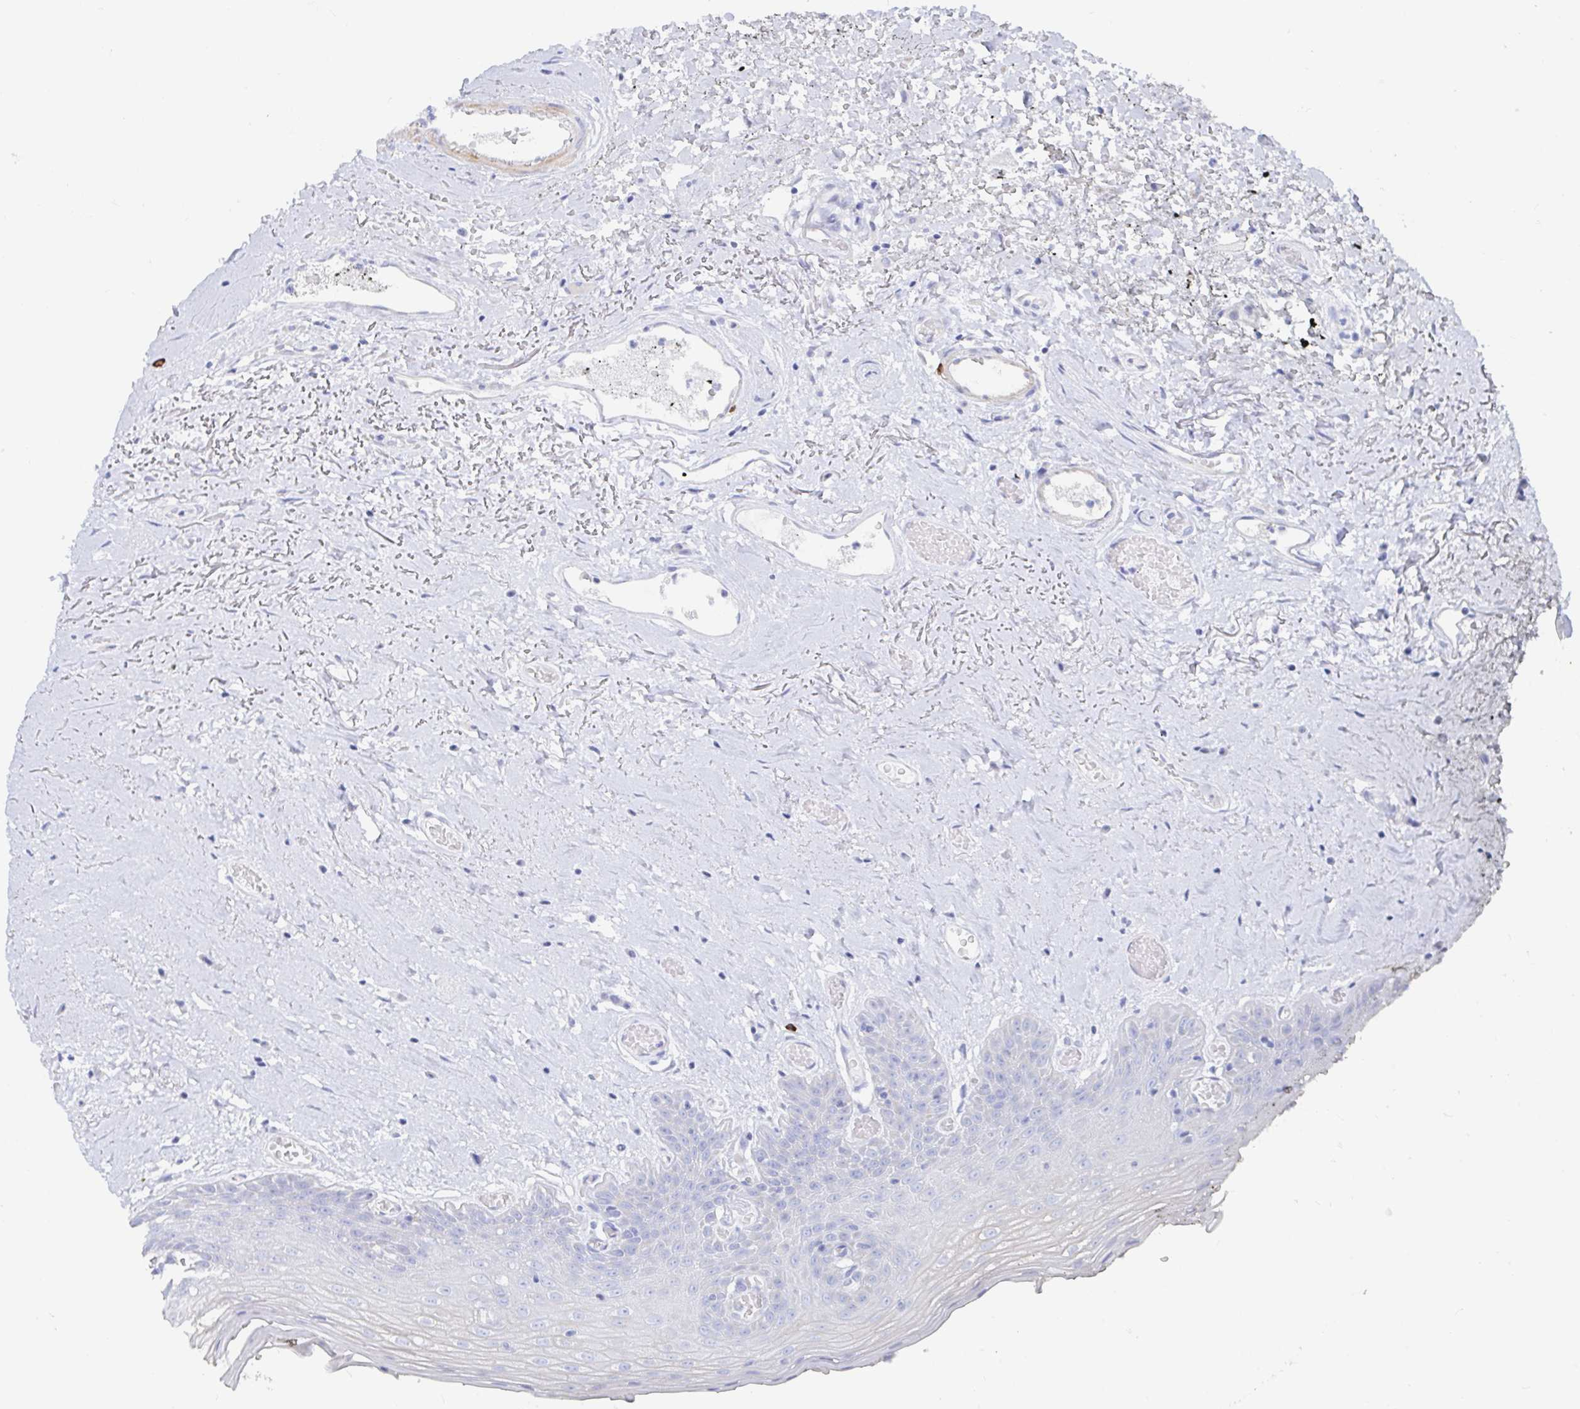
{"staining": {"intensity": "negative", "quantity": "none", "location": "none"}, "tissue": "oral mucosa", "cell_type": "Squamous epithelial cells", "image_type": "normal", "snomed": [{"axis": "morphology", "description": "Normal tissue, NOS"}, {"axis": "morphology", "description": "Squamous cell carcinoma, NOS"}, {"axis": "topography", "description": "Oral tissue"}, {"axis": "topography", "description": "Peripheral nerve tissue"}, {"axis": "topography", "description": "Head-Neck"}], "caption": "Oral mucosa stained for a protein using immunohistochemistry (IHC) exhibits no expression squamous epithelial cells.", "gene": "PACSIN1", "patient": {"sex": "female", "age": 59}}